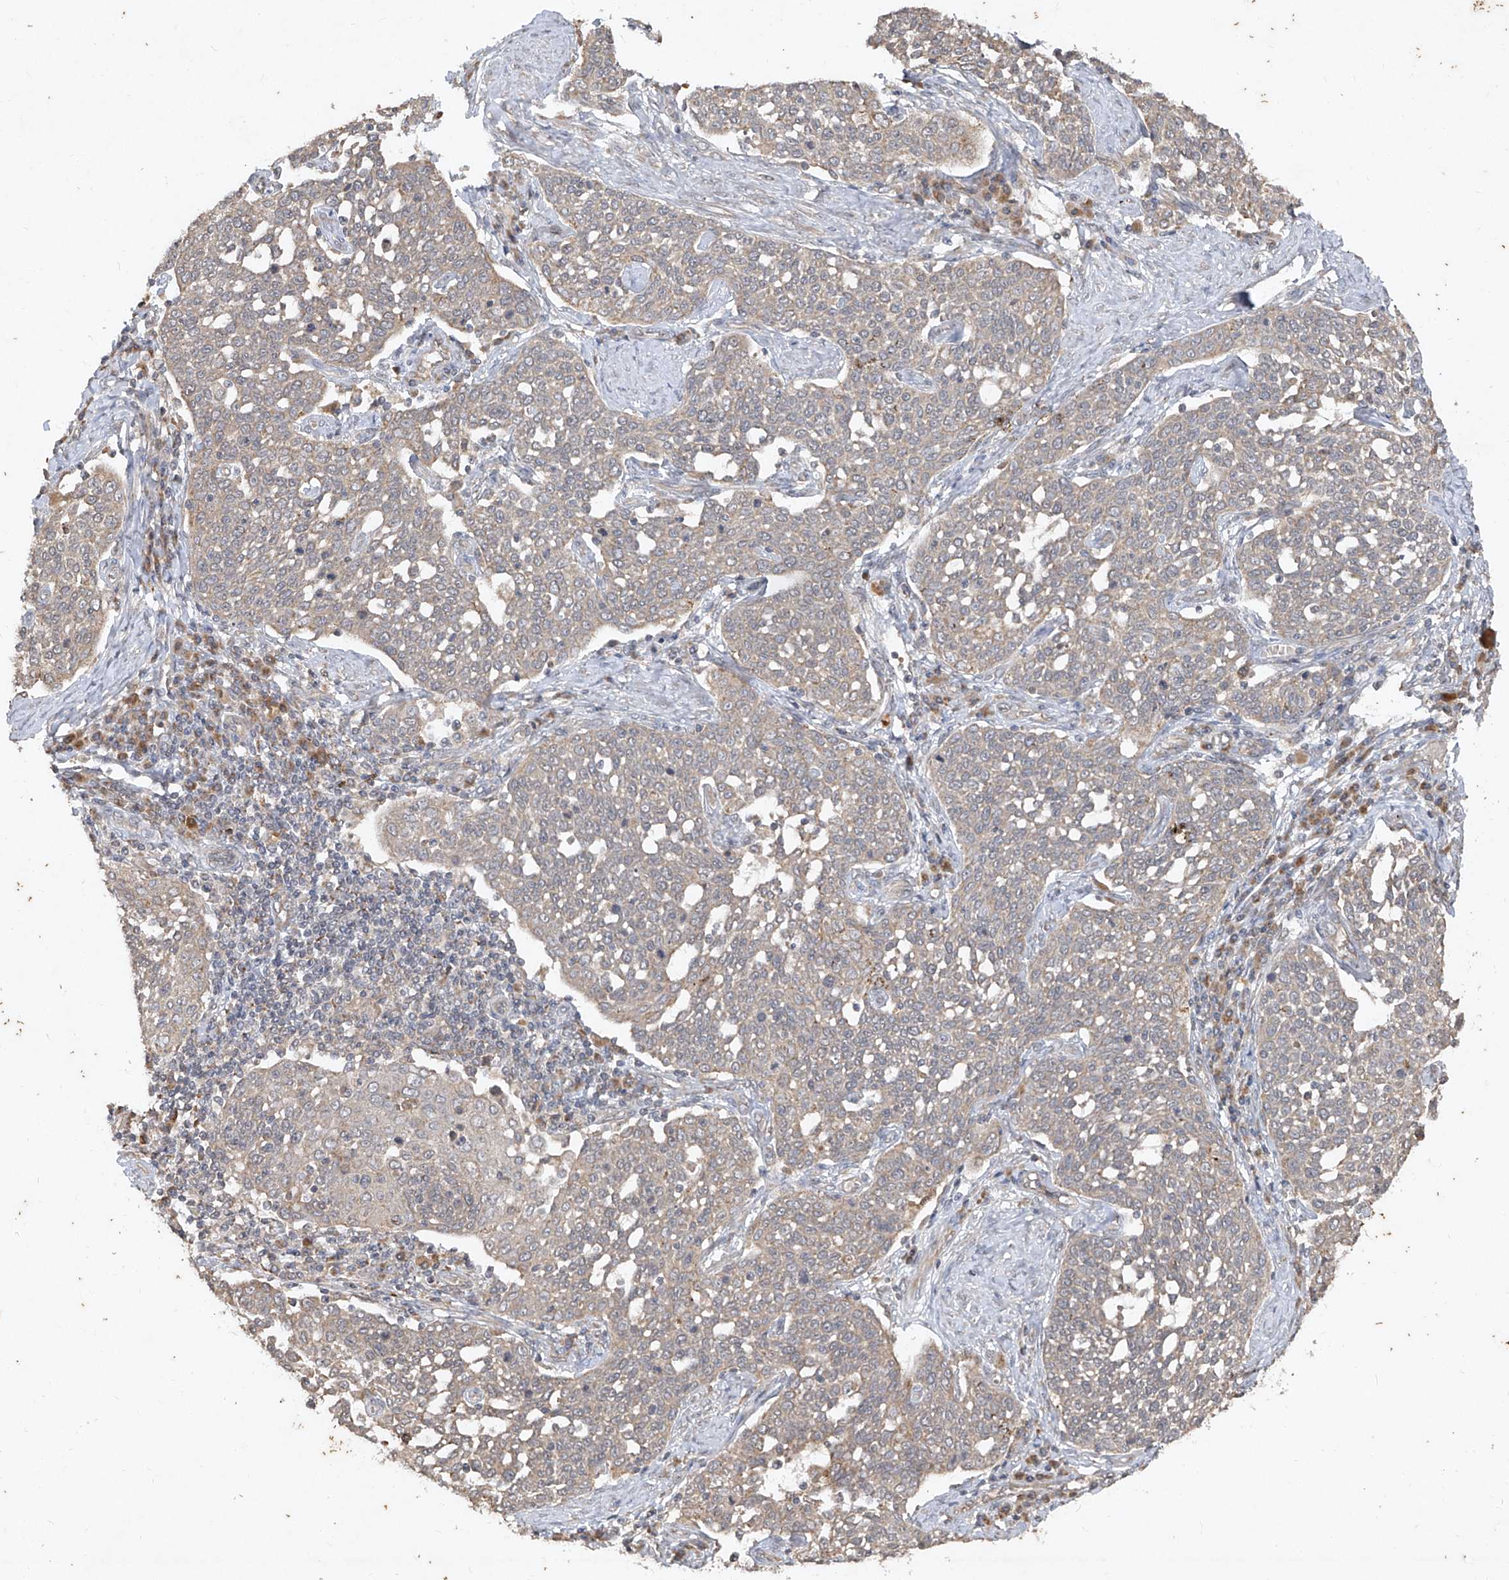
{"staining": {"intensity": "weak", "quantity": ">75%", "location": "cytoplasmic/membranous"}, "tissue": "cervical cancer", "cell_type": "Tumor cells", "image_type": "cancer", "snomed": [{"axis": "morphology", "description": "Squamous cell carcinoma, NOS"}, {"axis": "topography", "description": "Cervix"}], "caption": "Immunohistochemical staining of squamous cell carcinoma (cervical) reveals low levels of weak cytoplasmic/membranous protein expression in approximately >75% of tumor cells.", "gene": "ABCD3", "patient": {"sex": "female", "age": 34}}